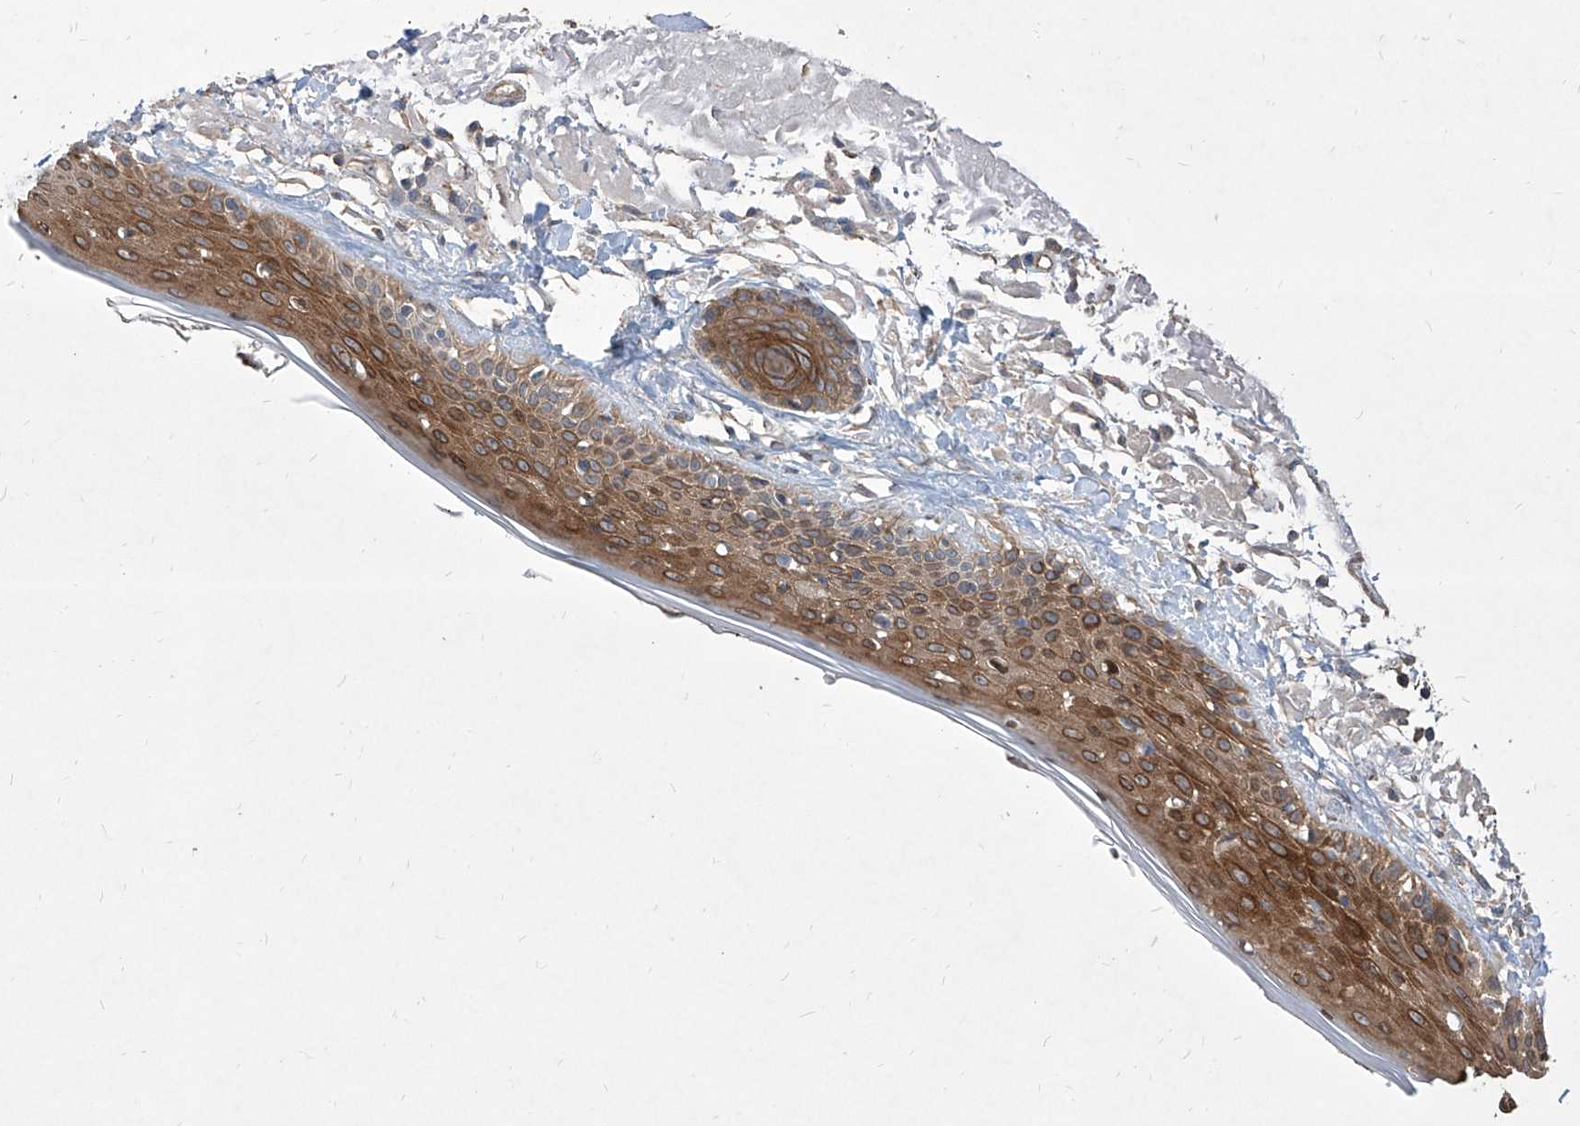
{"staining": {"intensity": "negative", "quantity": "none", "location": "none"}, "tissue": "skin", "cell_type": "Fibroblasts", "image_type": "normal", "snomed": [{"axis": "morphology", "description": "Normal tissue, NOS"}, {"axis": "topography", "description": "Skin"}, {"axis": "topography", "description": "Skeletal muscle"}], "caption": "The immunohistochemistry histopathology image has no significant positivity in fibroblasts of skin. (Immunohistochemistry (ihc), brightfield microscopy, high magnification).", "gene": "FAM83B", "patient": {"sex": "male", "age": 83}}